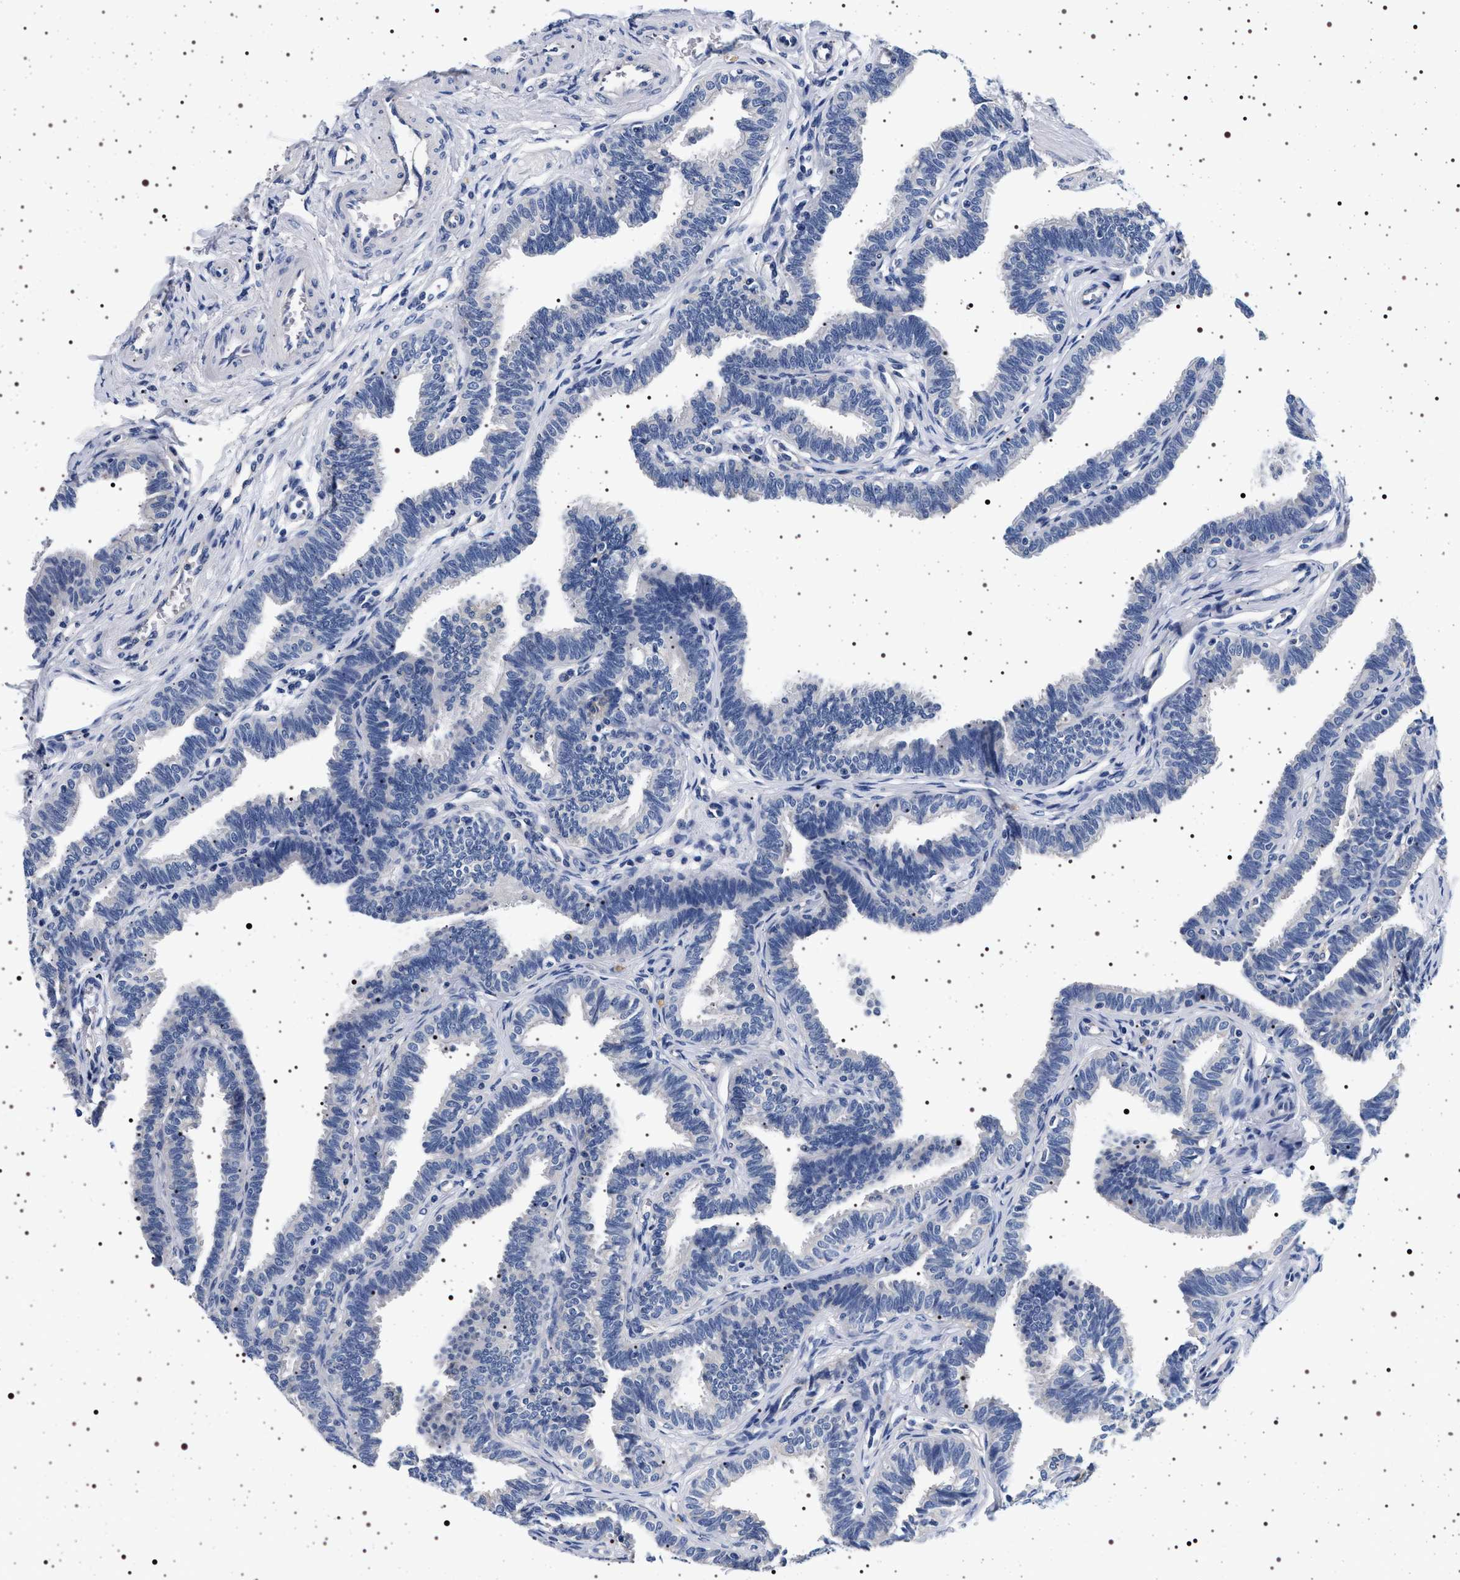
{"staining": {"intensity": "negative", "quantity": "none", "location": "none"}, "tissue": "fallopian tube", "cell_type": "Glandular cells", "image_type": "normal", "snomed": [{"axis": "morphology", "description": "Normal tissue, NOS"}, {"axis": "topography", "description": "Fallopian tube"}, {"axis": "topography", "description": "Ovary"}], "caption": "Immunohistochemistry (IHC) photomicrograph of unremarkable fallopian tube stained for a protein (brown), which exhibits no positivity in glandular cells.", "gene": "HSD17B1", "patient": {"sex": "female", "age": 23}}